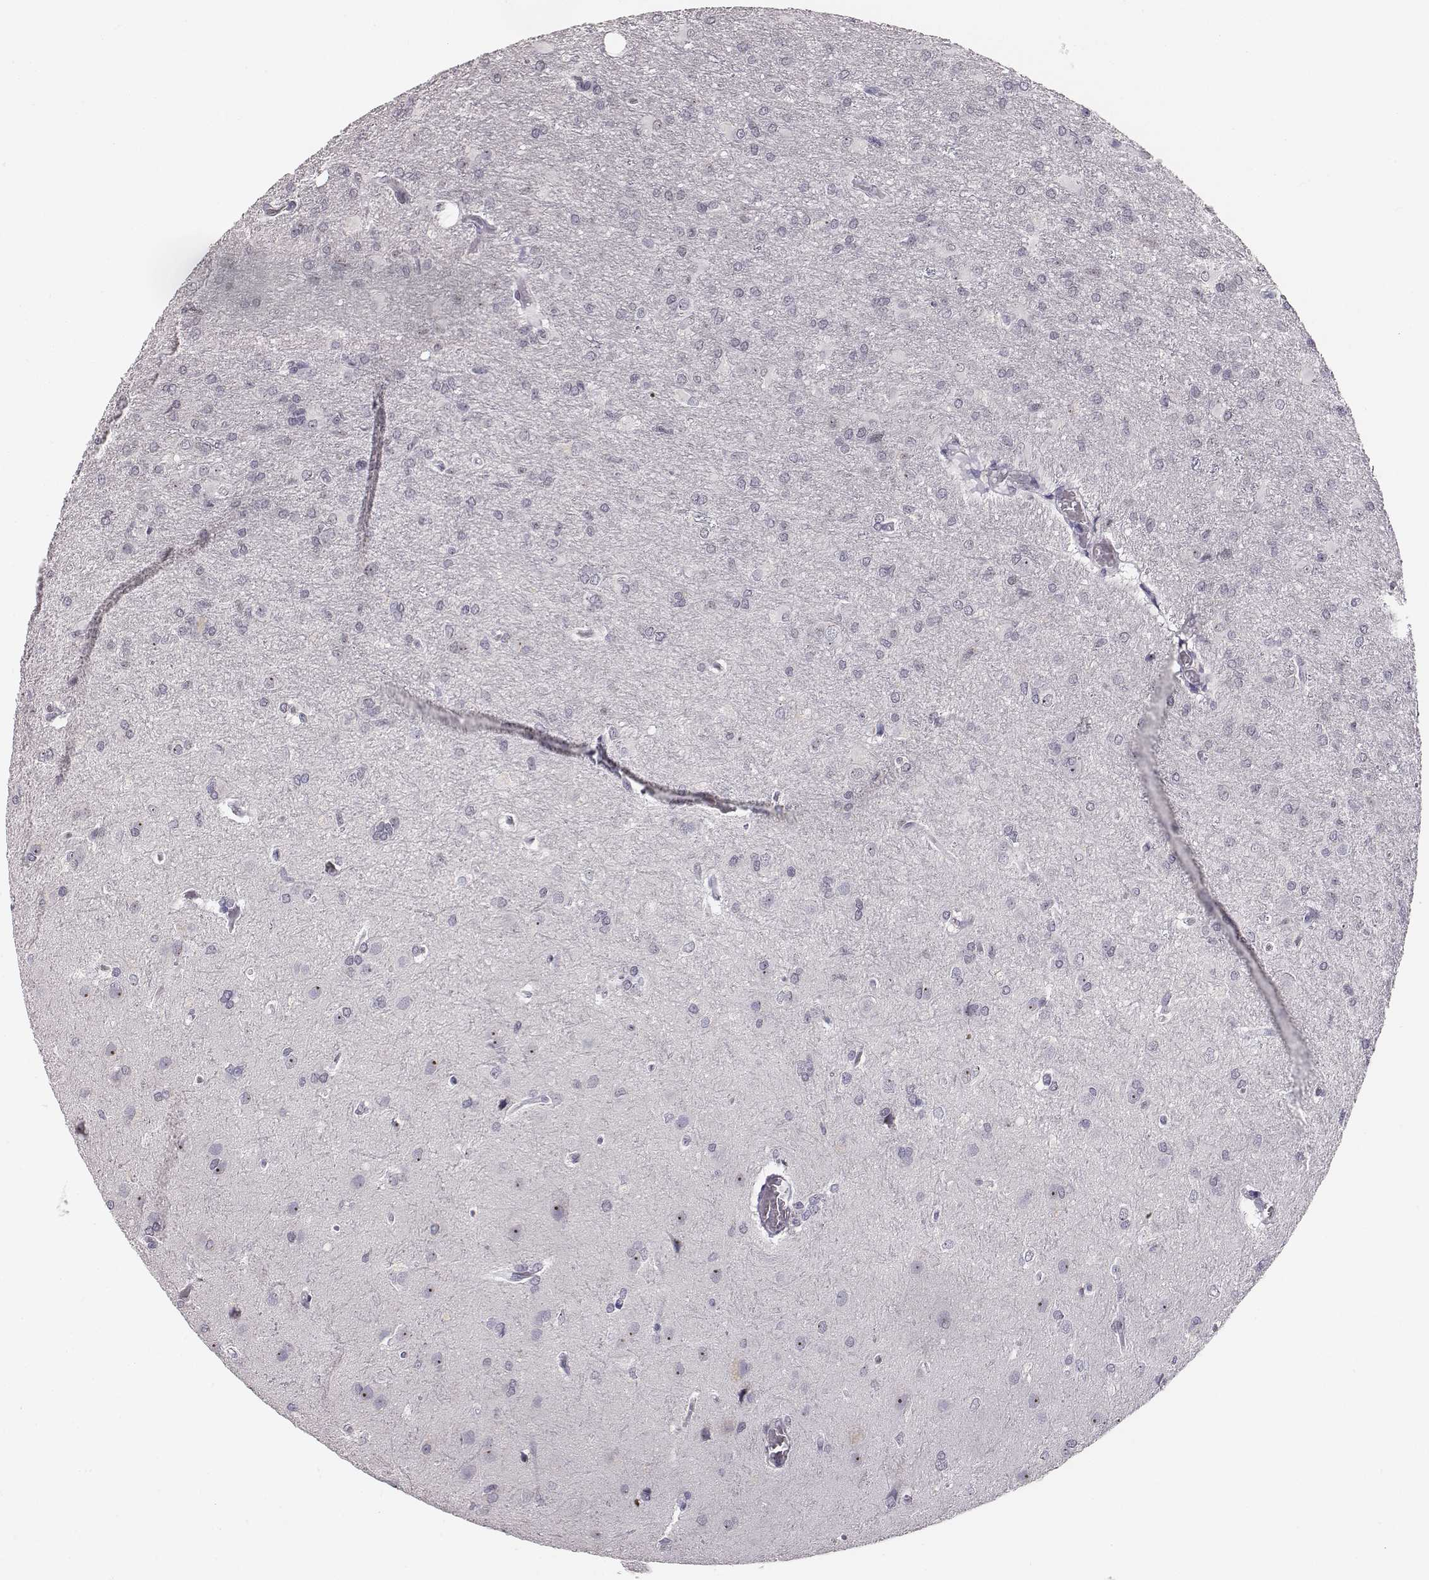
{"staining": {"intensity": "negative", "quantity": "none", "location": "none"}, "tissue": "glioma", "cell_type": "Tumor cells", "image_type": "cancer", "snomed": [{"axis": "morphology", "description": "Glioma, malignant, High grade"}, {"axis": "topography", "description": "Brain"}], "caption": "Histopathology image shows no protein expression in tumor cells of malignant glioma (high-grade) tissue.", "gene": "NIFK", "patient": {"sex": "male", "age": 68}}